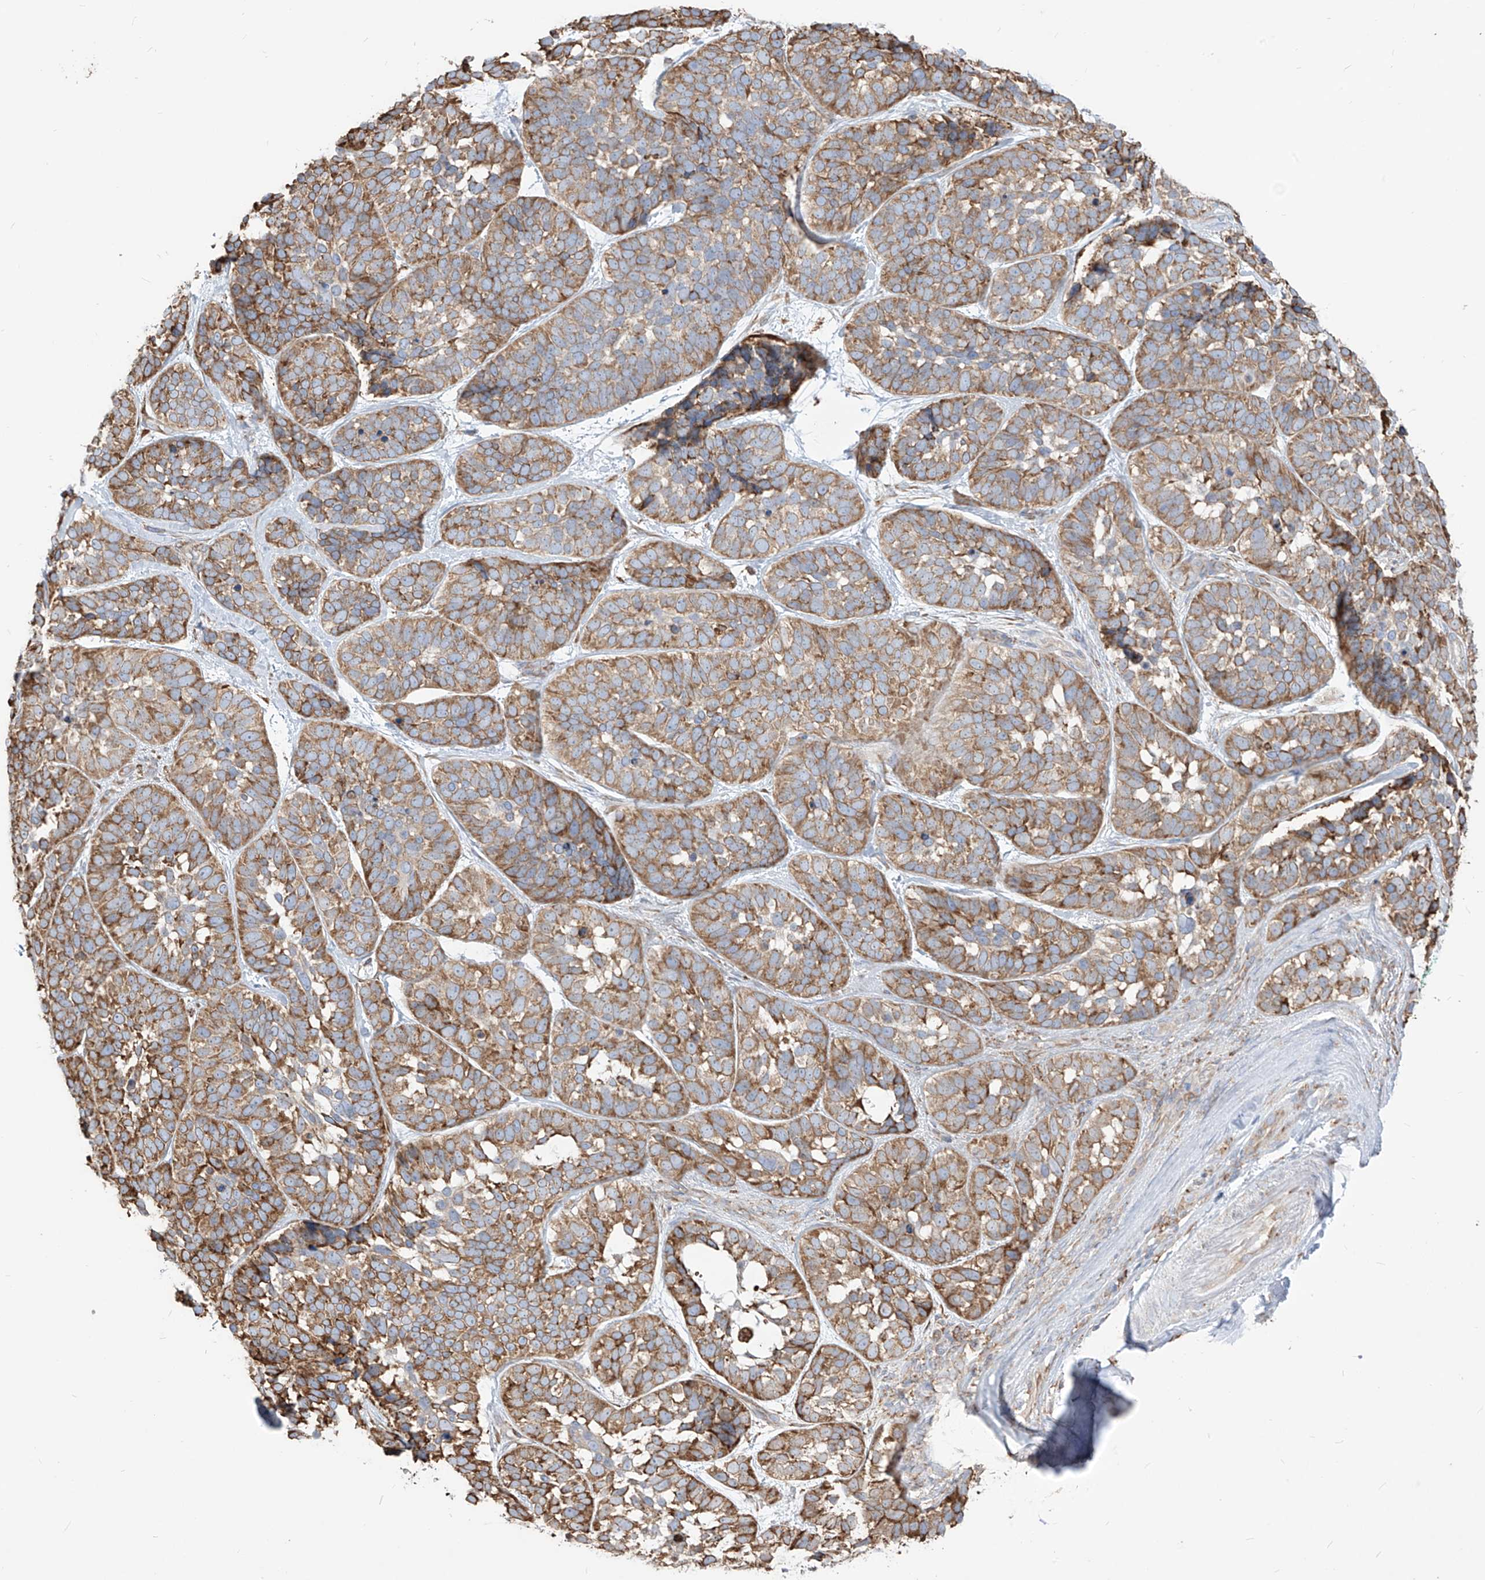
{"staining": {"intensity": "moderate", "quantity": ">75%", "location": "cytoplasmic/membranous"}, "tissue": "skin cancer", "cell_type": "Tumor cells", "image_type": "cancer", "snomed": [{"axis": "morphology", "description": "Basal cell carcinoma"}, {"axis": "topography", "description": "Skin"}], "caption": "Brown immunohistochemical staining in basal cell carcinoma (skin) exhibits moderate cytoplasmic/membranous positivity in about >75% of tumor cells.", "gene": "PDIA6", "patient": {"sex": "male", "age": 62}}